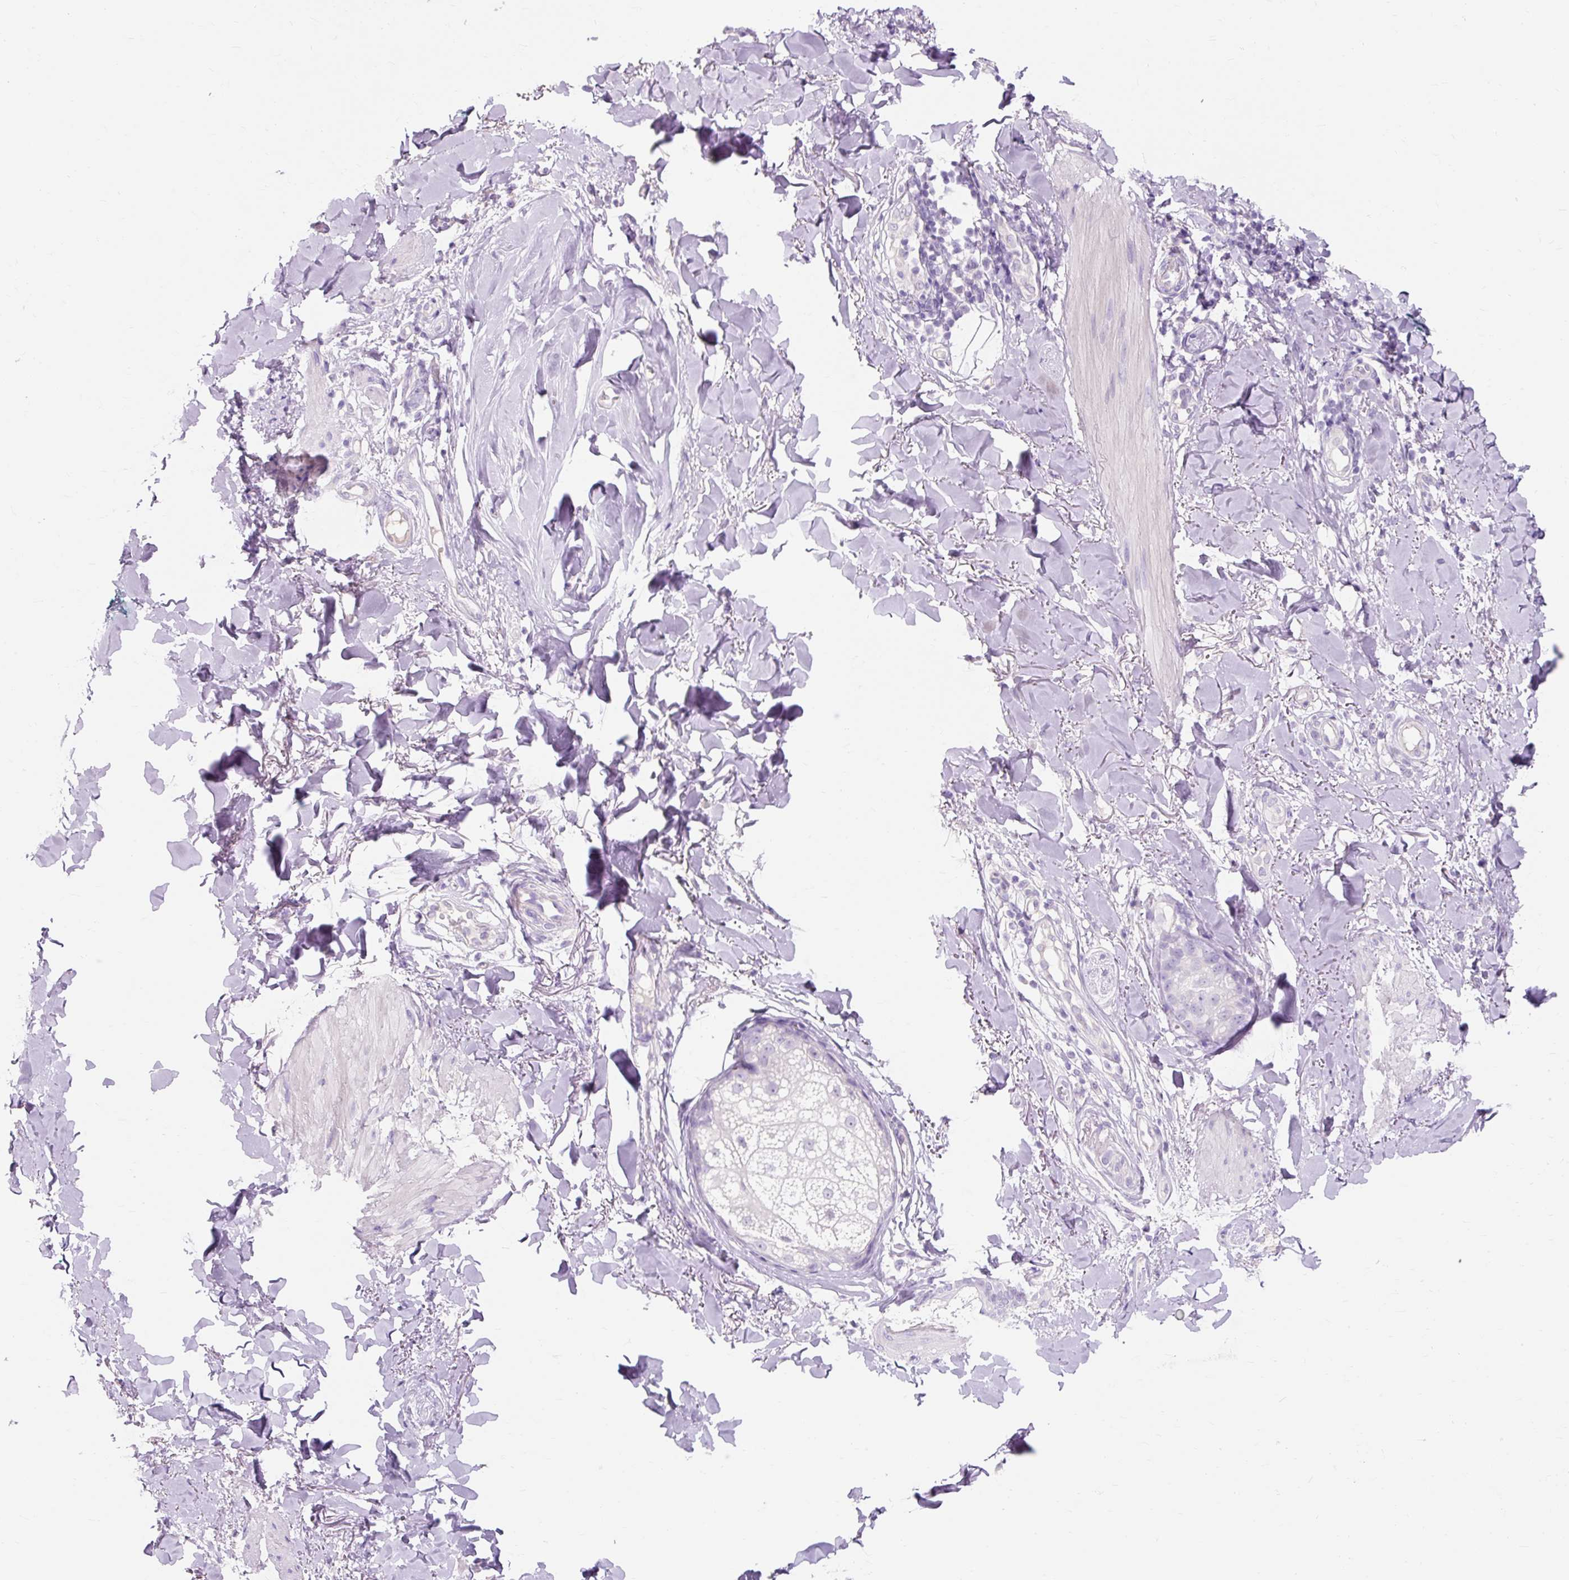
{"staining": {"intensity": "negative", "quantity": "none", "location": "none"}, "tissue": "melanoma", "cell_type": "Tumor cells", "image_type": "cancer", "snomed": [{"axis": "morphology", "description": "Malignant melanoma, NOS"}, {"axis": "topography", "description": "Skin"}], "caption": "Histopathology image shows no significant protein expression in tumor cells of malignant melanoma. (Immunohistochemistry (ihc), brightfield microscopy, high magnification).", "gene": "TMEM213", "patient": {"sex": "male", "age": 66}}